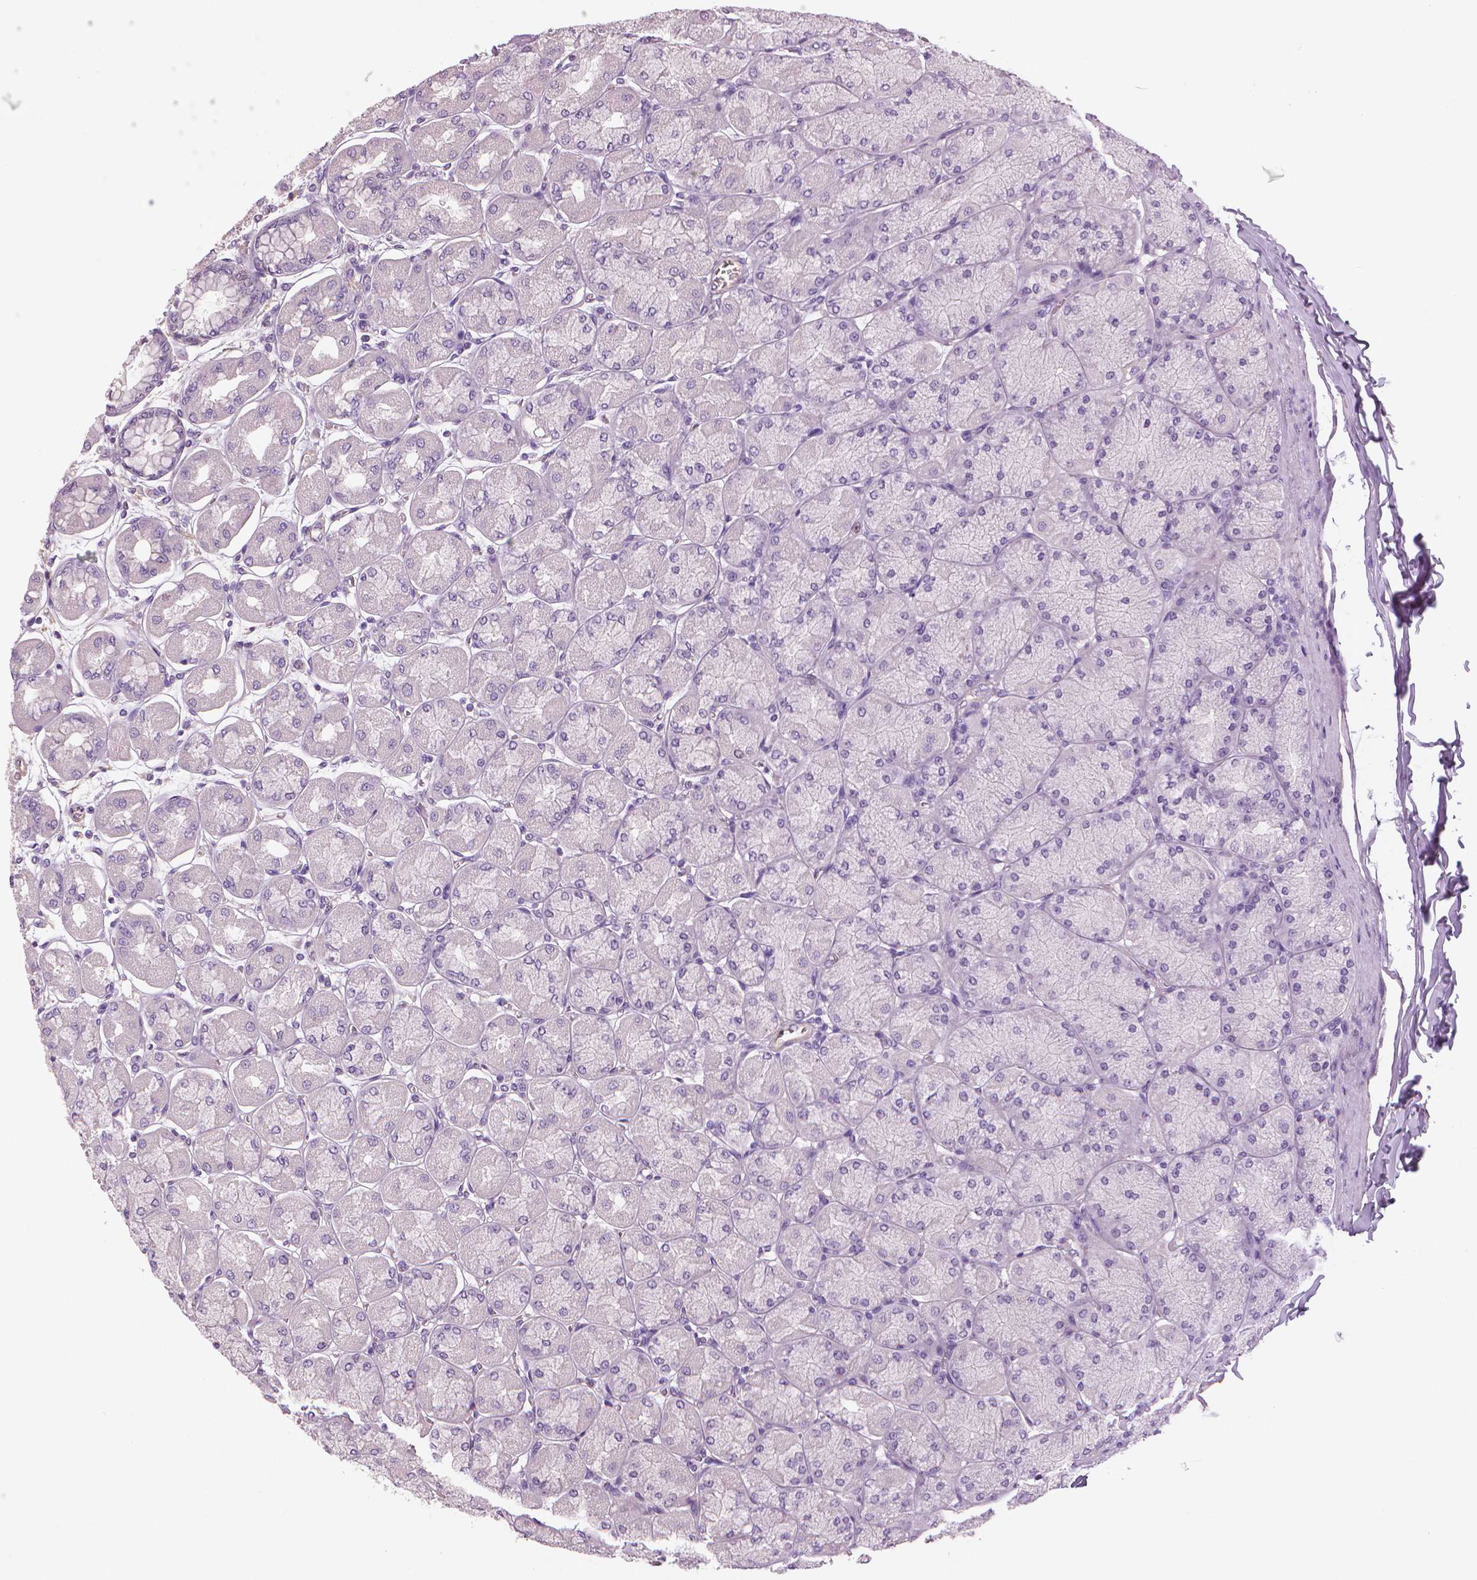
{"staining": {"intensity": "negative", "quantity": "none", "location": "none"}, "tissue": "stomach", "cell_type": "Glandular cells", "image_type": "normal", "snomed": [{"axis": "morphology", "description": "Normal tissue, NOS"}, {"axis": "topography", "description": "Stomach, upper"}], "caption": "DAB immunohistochemical staining of normal human stomach reveals no significant expression in glandular cells.", "gene": "MKI67", "patient": {"sex": "female", "age": 56}}